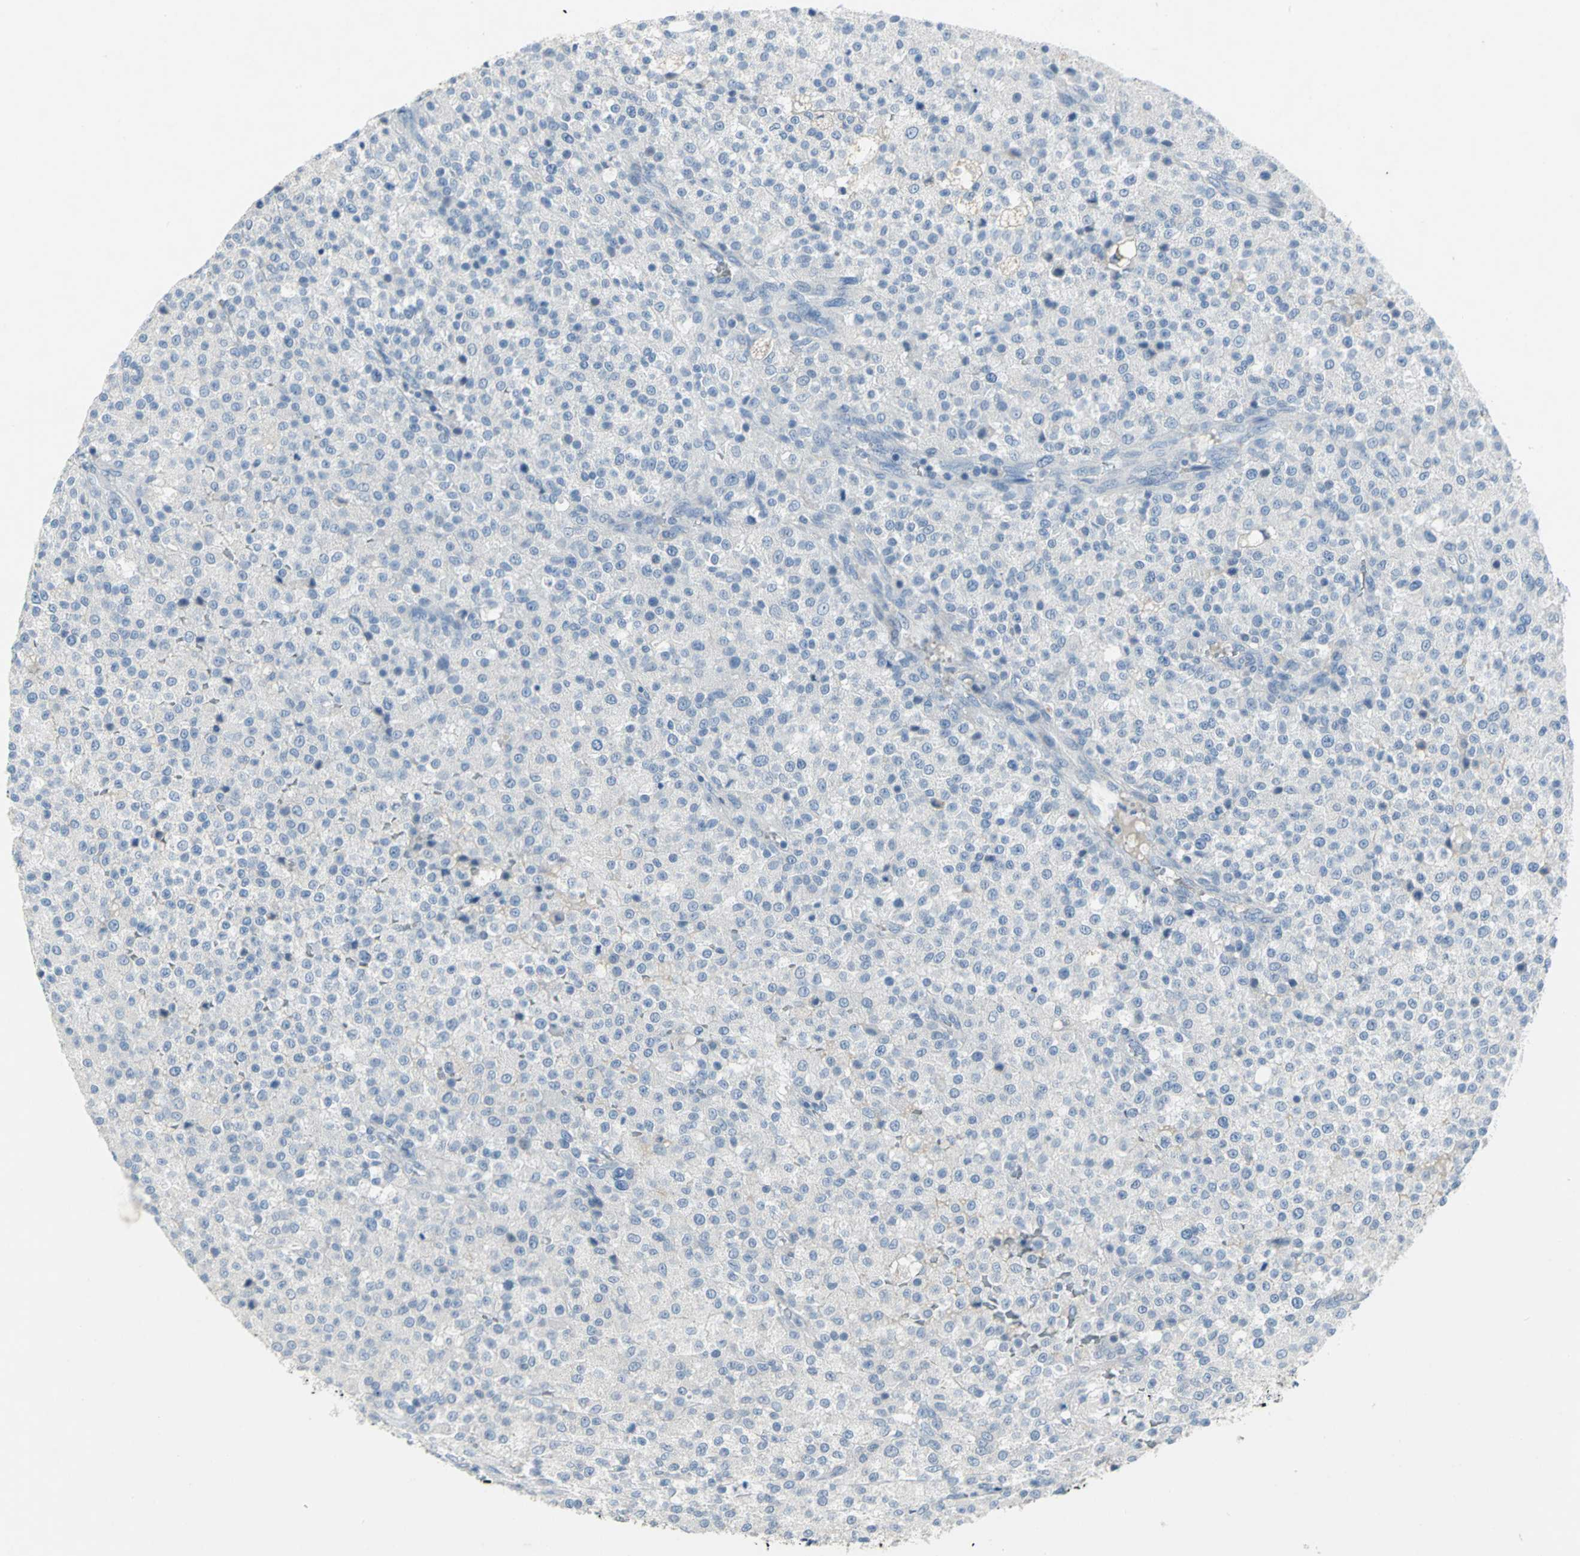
{"staining": {"intensity": "negative", "quantity": "none", "location": "none"}, "tissue": "testis cancer", "cell_type": "Tumor cells", "image_type": "cancer", "snomed": [{"axis": "morphology", "description": "Seminoma, NOS"}, {"axis": "topography", "description": "Testis"}], "caption": "The immunohistochemistry micrograph has no significant positivity in tumor cells of seminoma (testis) tissue. (Brightfield microscopy of DAB immunohistochemistry (IHC) at high magnification).", "gene": "PTGDS", "patient": {"sex": "male", "age": 59}}